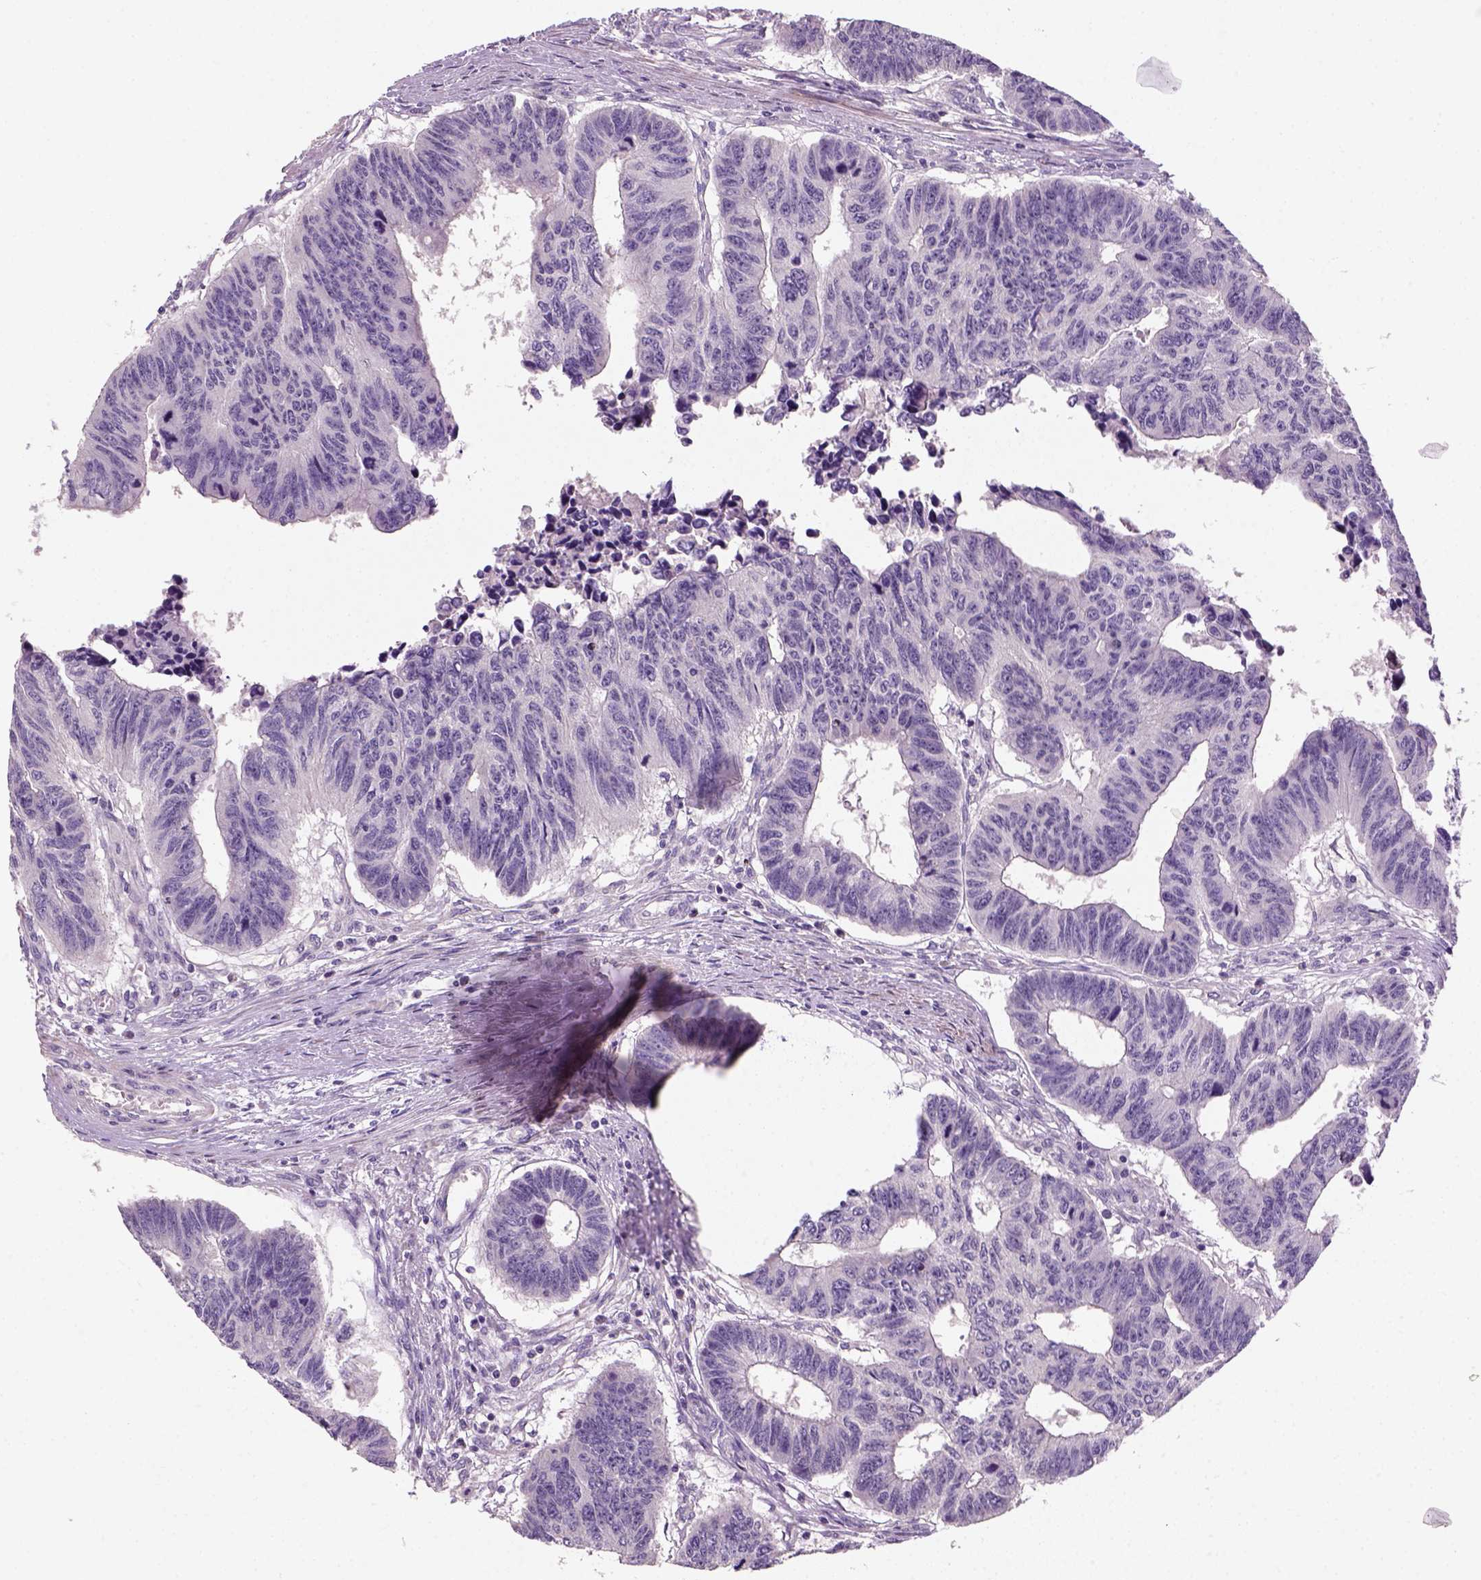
{"staining": {"intensity": "negative", "quantity": "none", "location": "none"}, "tissue": "colorectal cancer", "cell_type": "Tumor cells", "image_type": "cancer", "snomed": [{"axis": "morphology", "description": "Adenocarcinoma, NOS"}, {"axis": "topography", "description": "Rectum"}], "caption": "Tumor cells show no significant positivity in colorectal cancer. (DAB (3,3'-diaminobenzidine) immunohistochemistry, high magnification).", "gene": "NUDT6", "patient": {"sex": "female", "age": 85}}